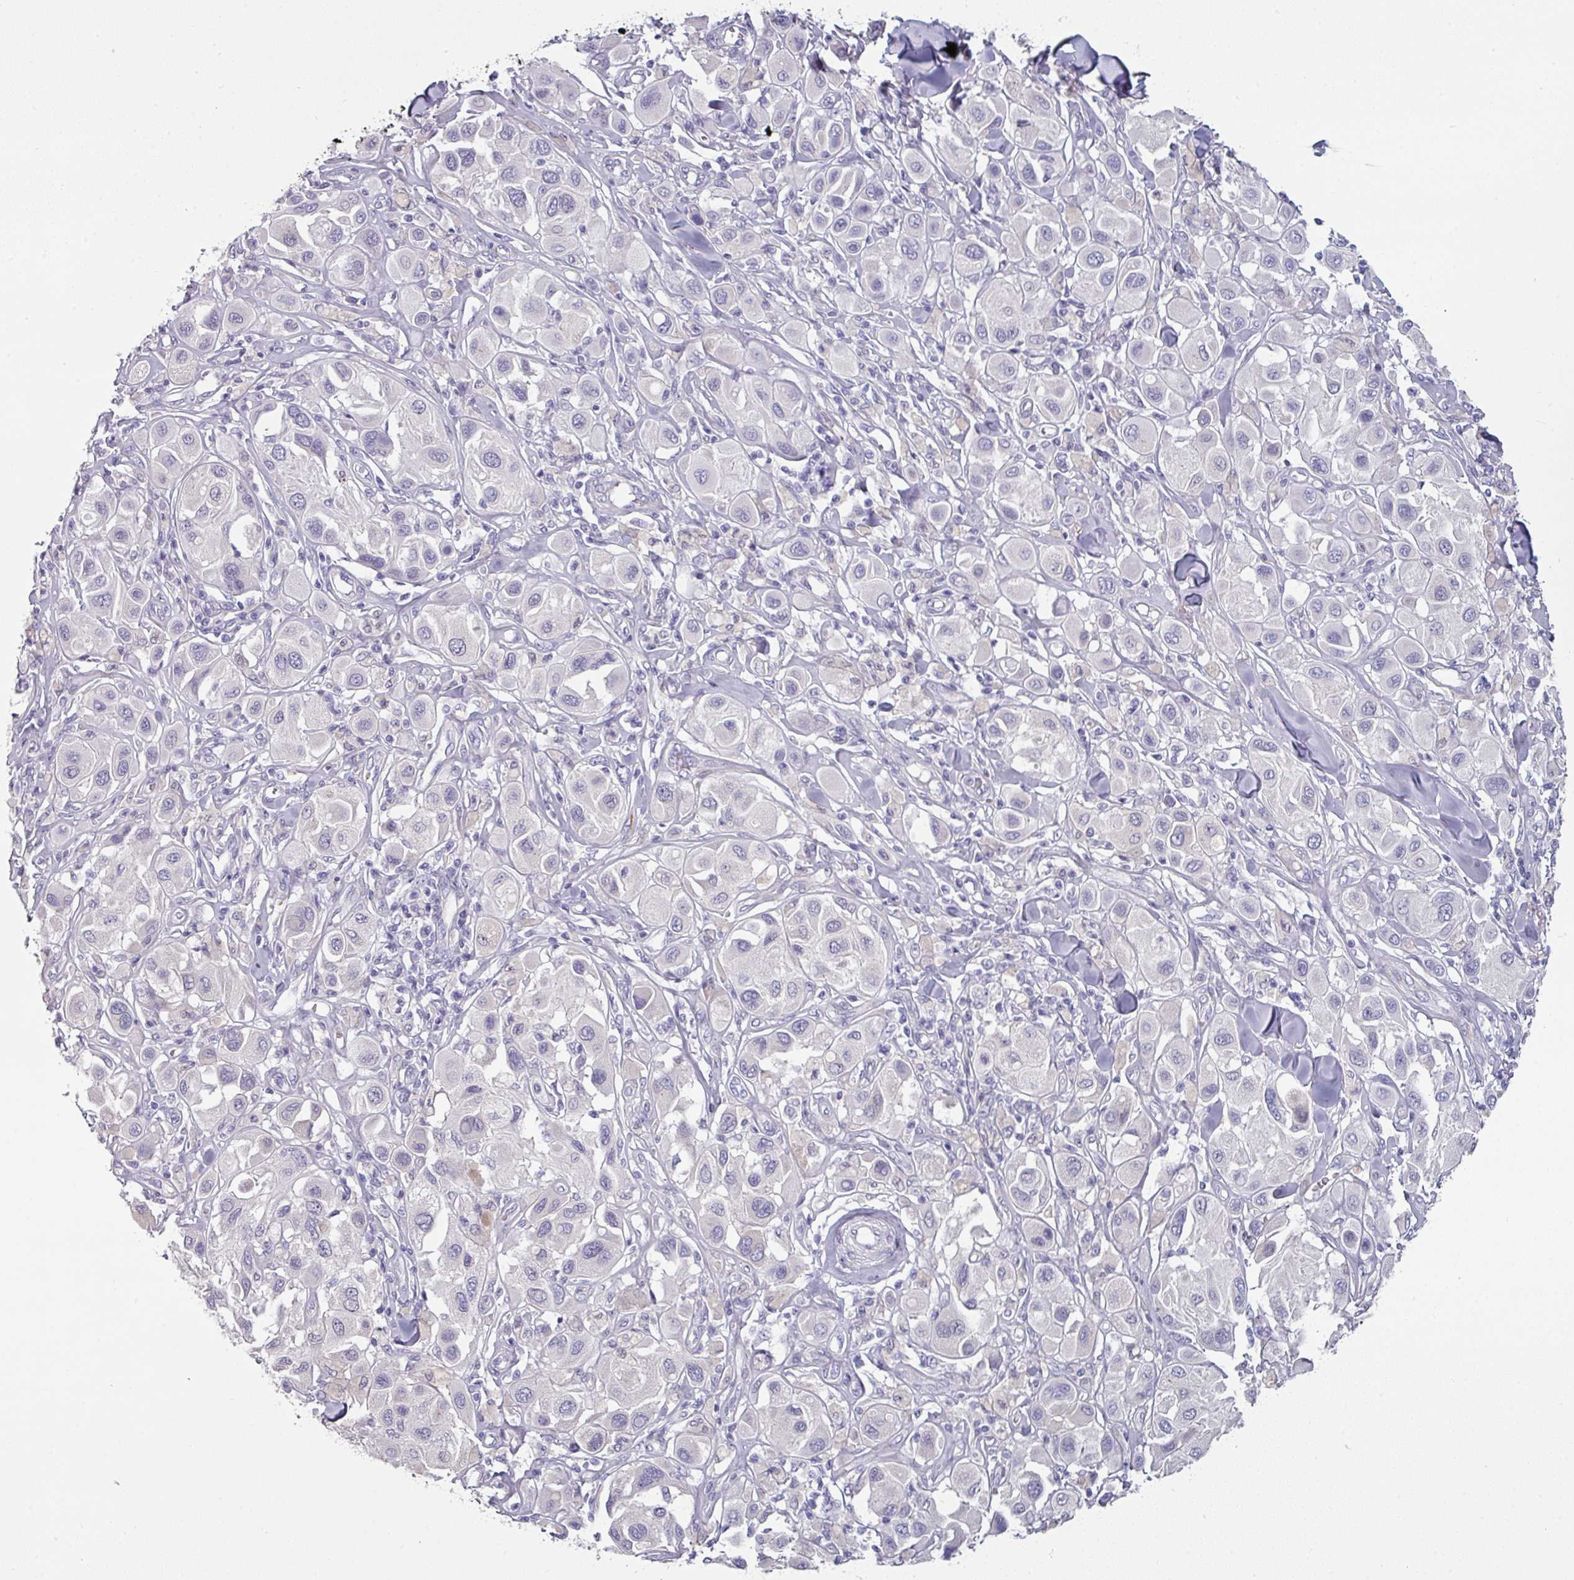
{"staining": {"intensity": "negative", "quantity": "none", "location": "none"}, "tissue": "melanoma", "cell_type": "Tumor cells", "image_type": "cancer", "snomed": [{"axis": "morphology", "description": "Malignant melanoma, Metastatic site"}, {"axis": "topography", "description": "Skin"}], "caption": "A high-resolution histopathology image shows IHC staining of melanoma, which shows no significant expression in tumor cells. (Brightfield microscopy of DAB (3,3'-diaminobenzidine) immunohistochemistry at high magnification).", "gene": "SLC17A7", "patient": {"sex": "male", "age": 41}}